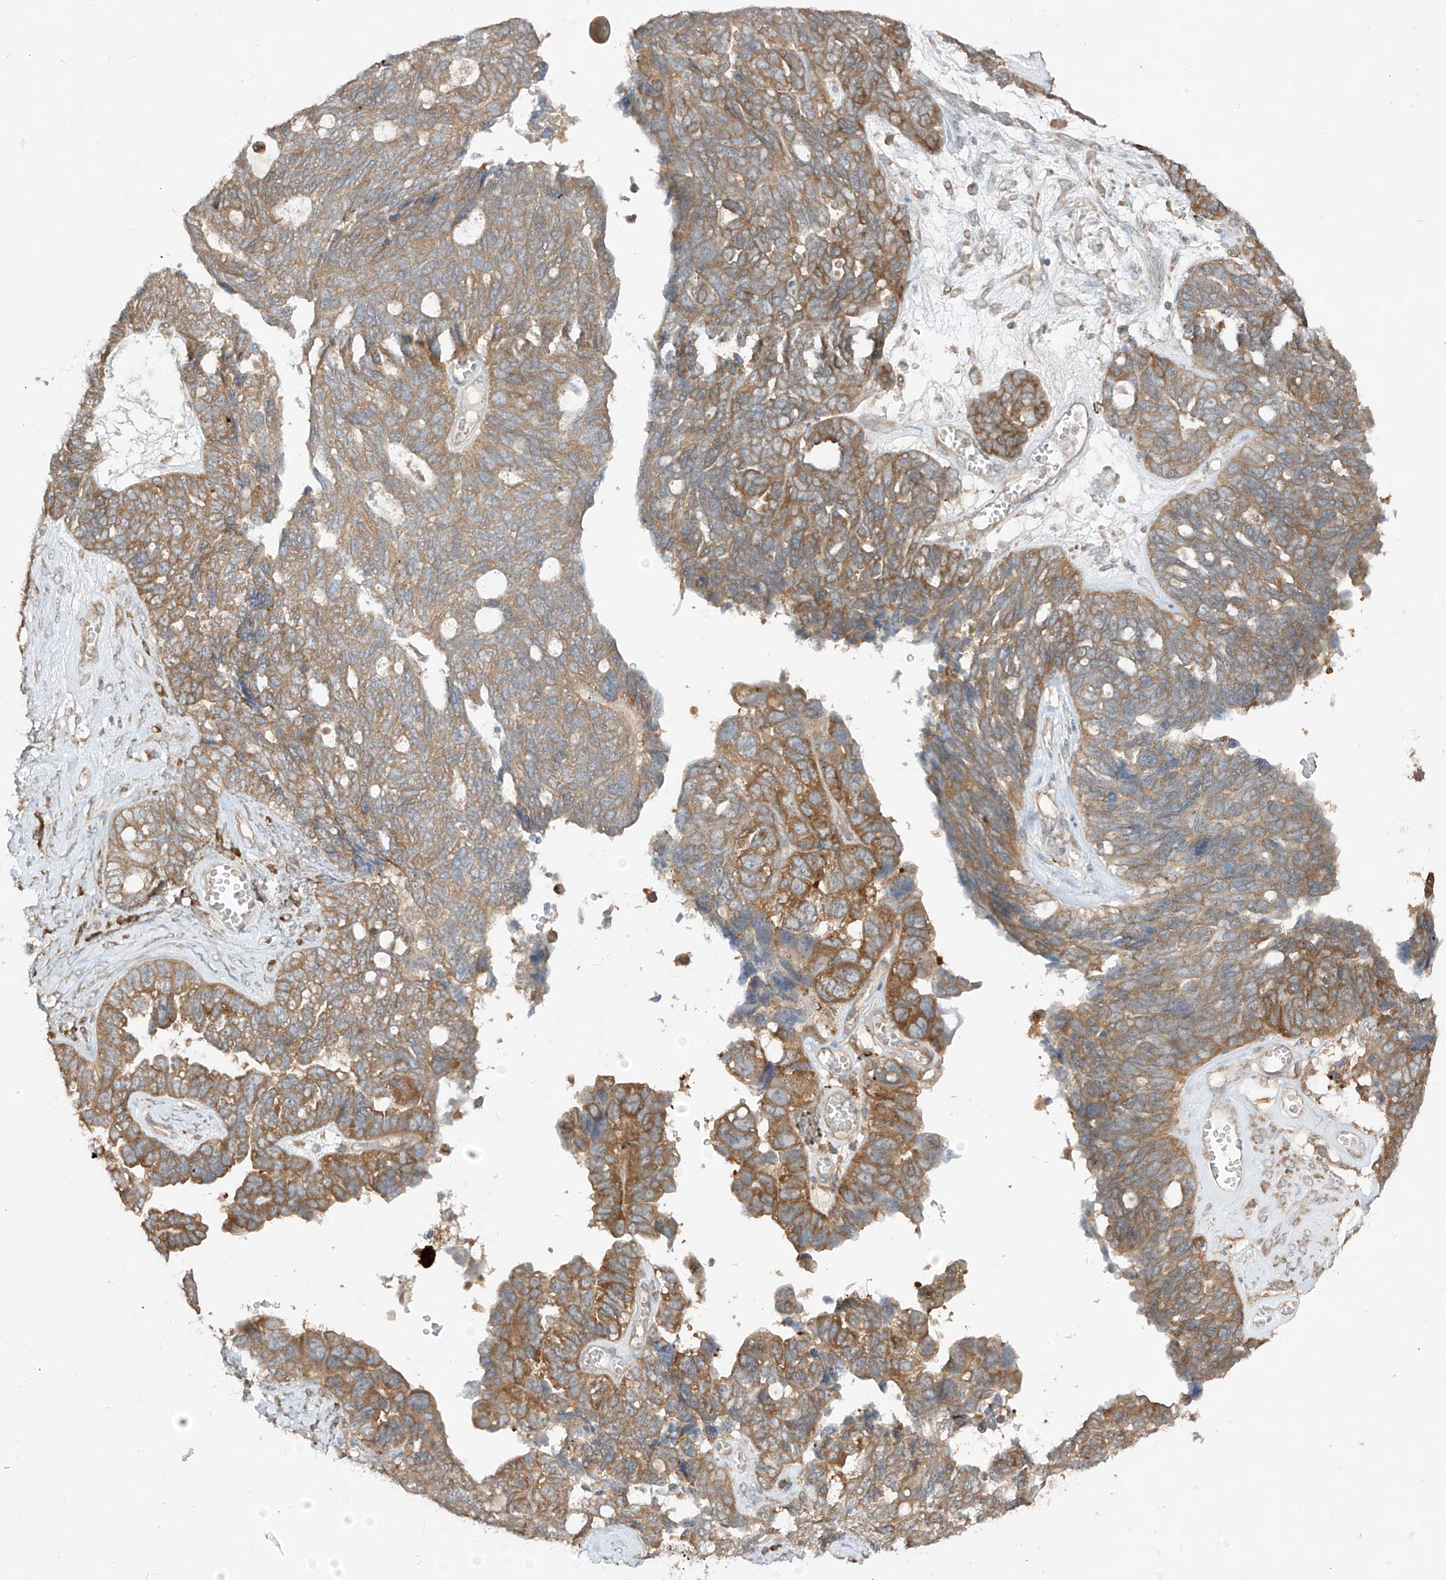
{"staining": {"intensity": "moderate", "quantity": ">75%", "location": "cytoplasmic/membranous"}, "tissue": "ovarian cancer", "cell_type": "Tumor cells", "image_type": "cancer", "snomed": [{"axis": "morphology", "description": "Cystadenocarcinoma, serous, NOS"}, {"axis": "topography", "description": "Ovary"}], "caption": "DAB immunohistochemical staining of human ovarian cancer (serous cystadenocarcinoma) reveals moderate cytoplasmic/membranous protein staining in about >75% of tumor cells.", "gene": "LDAH", "patient": {"sex": "female", "age": 79}}